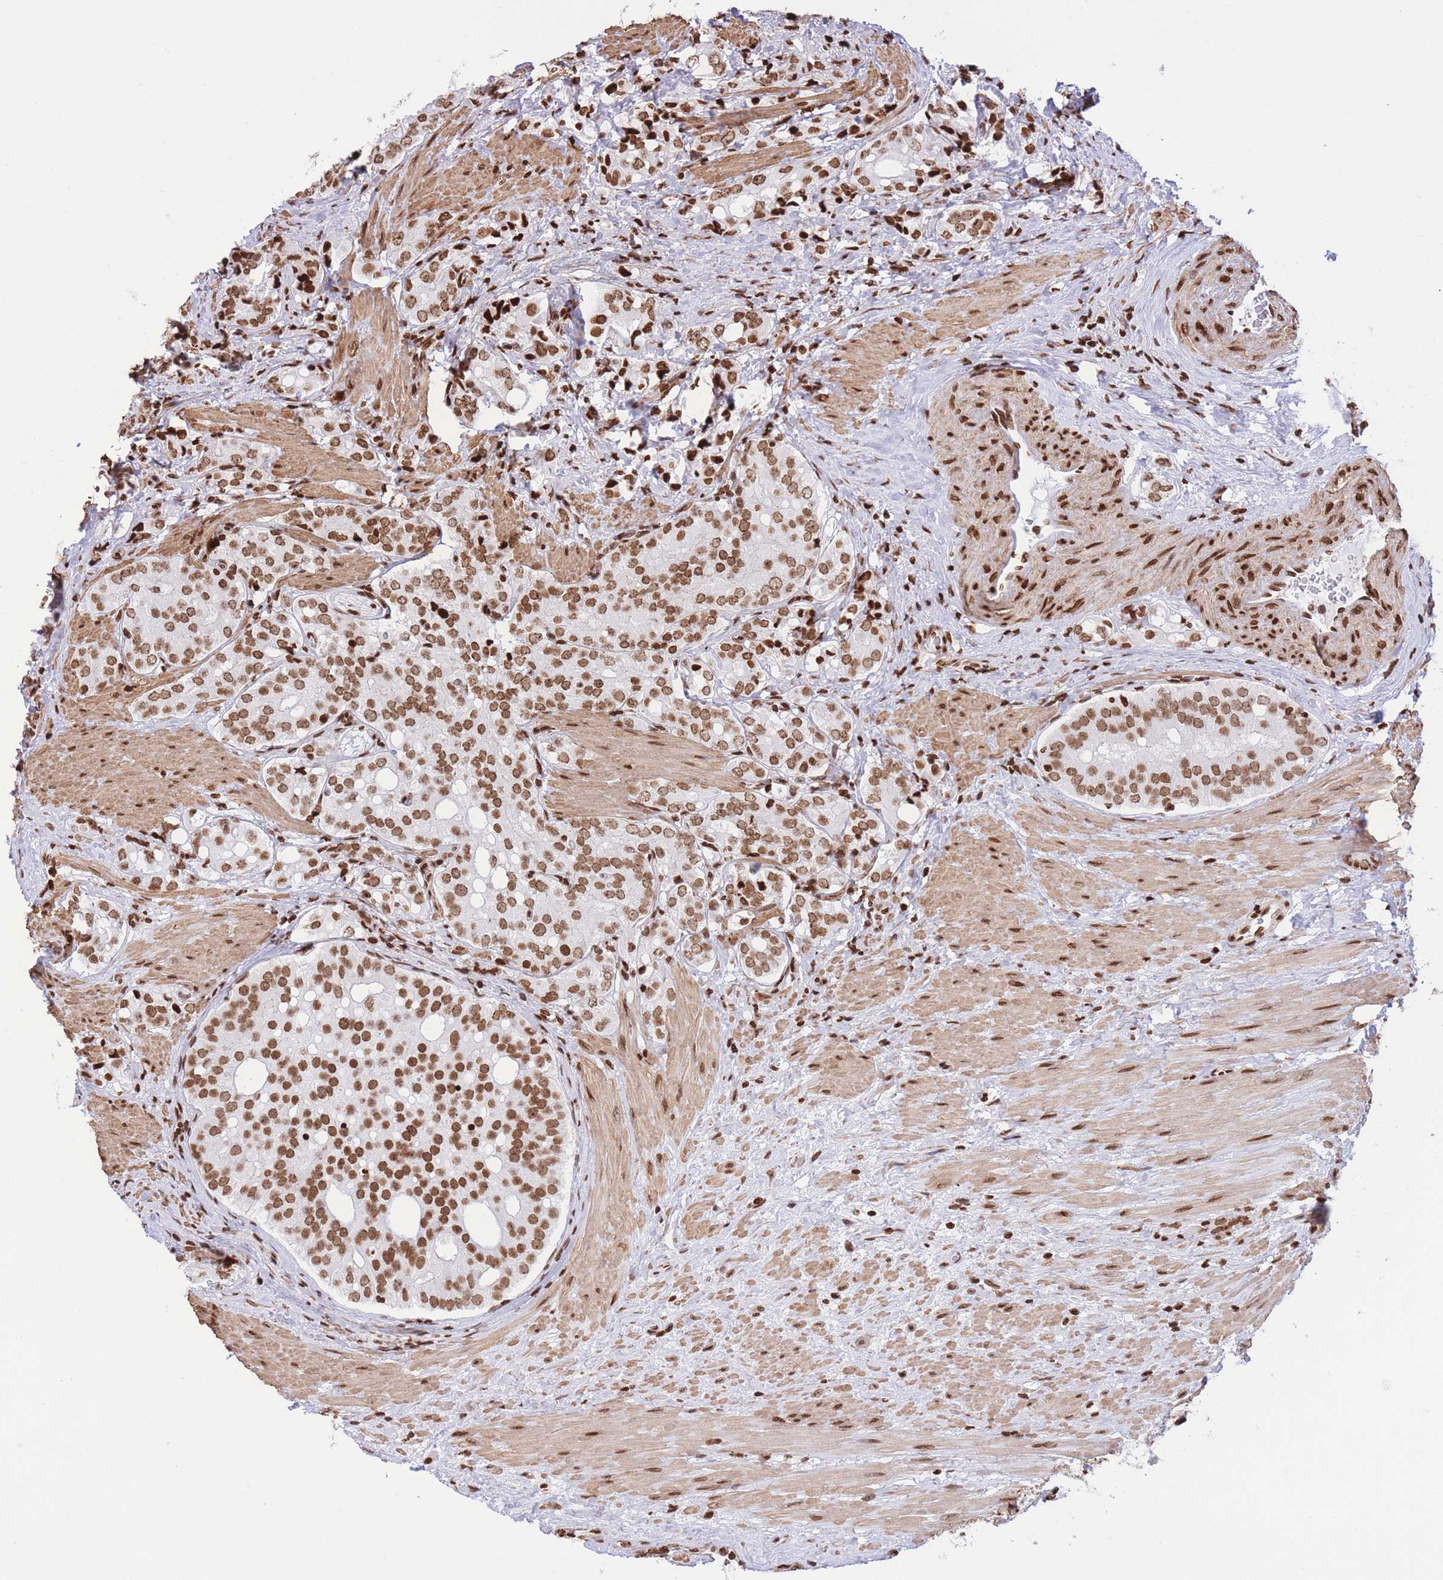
{"staining": {"intensity": "strong", "quantity": ">75%", "location": "nuclear"}, "tissue": "prostate cancer", "cell_type": "Tumor cells", "image_type": "cancer", "snomed": [{"axis": "morphology", "description": "Adenocarcinoma, High grade"}, {"axis": "topography", "description": "Prostate"}], "caption": "Immunohistochemical staining of prostate cancer displays strong nuclear protein expression in about >75% of tumor cells.", "gene": "H2BC11", "patient": {"sex": "male", "age": 71}}